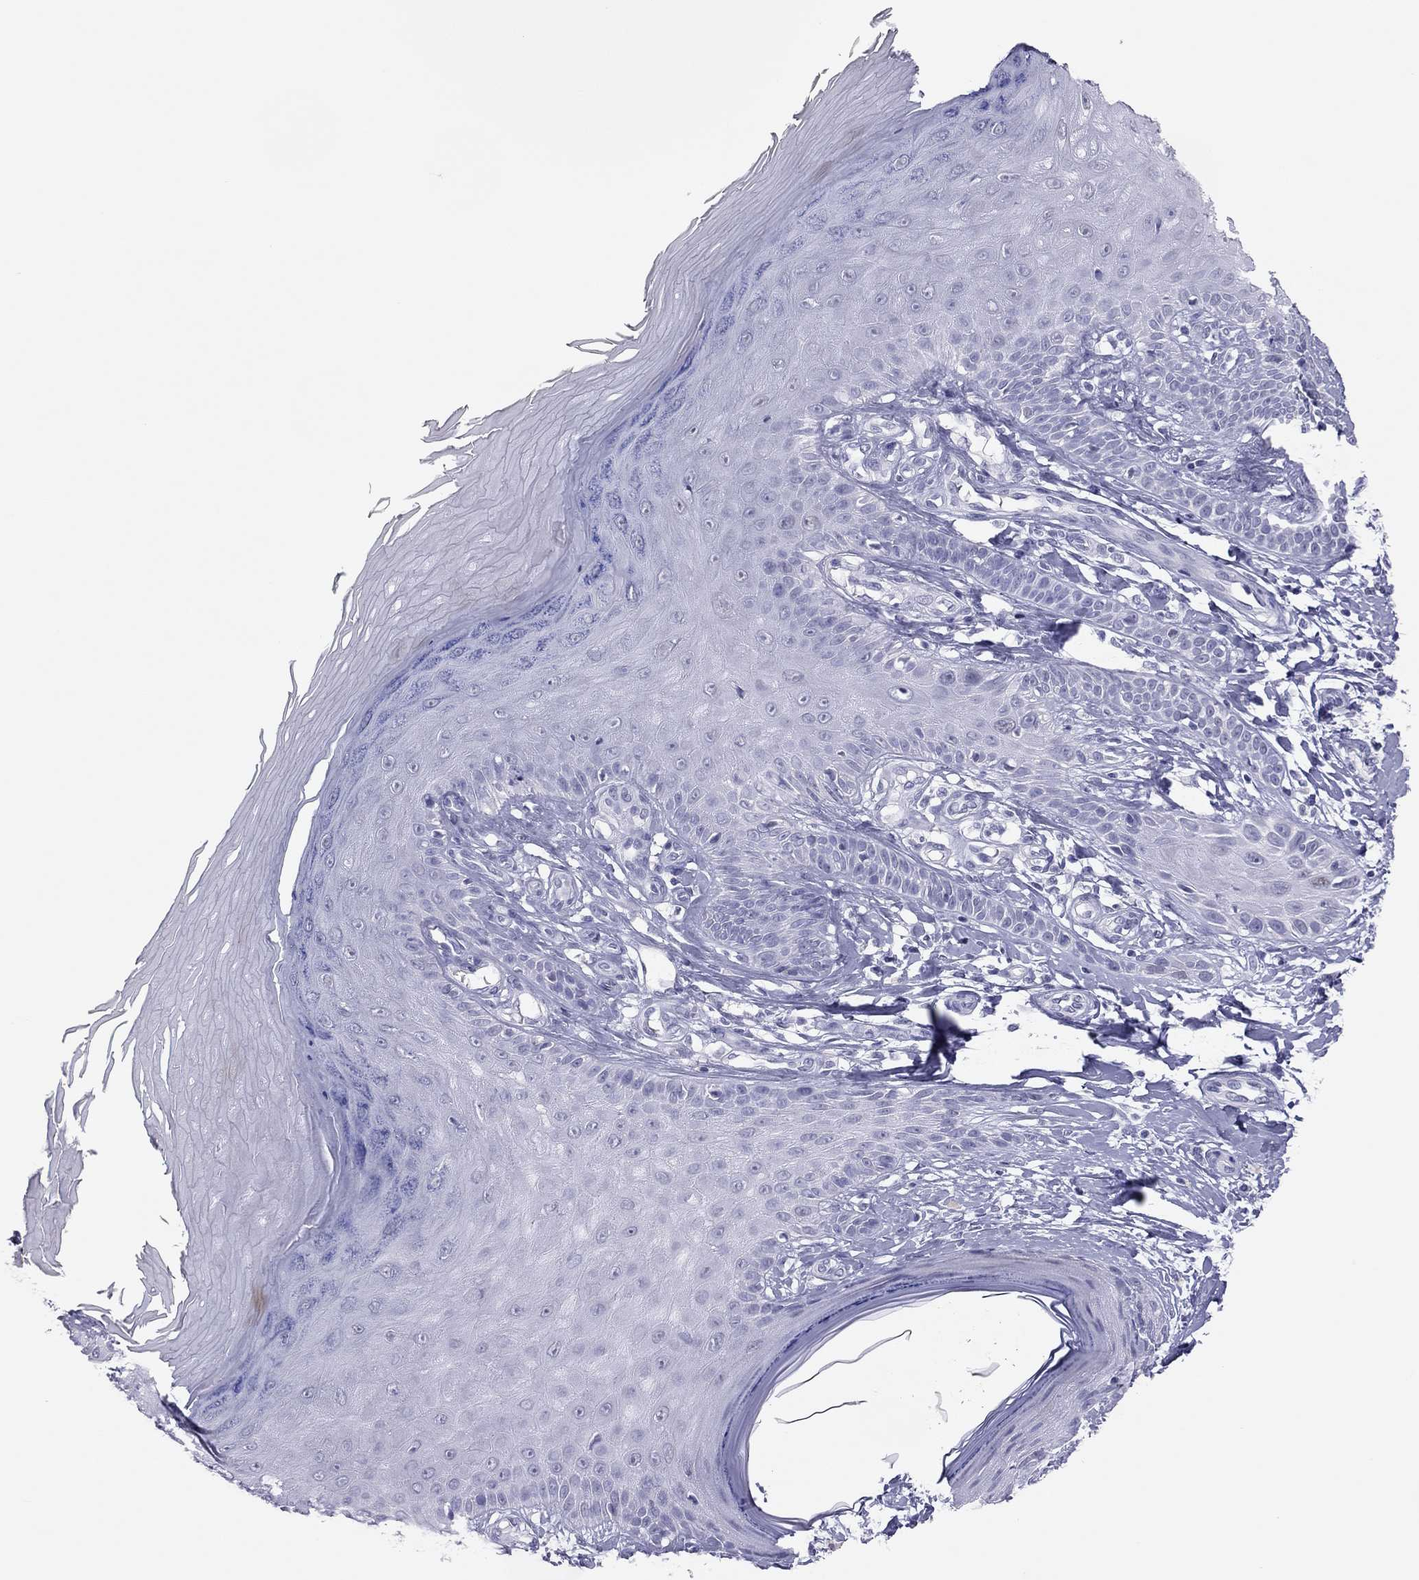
{"staining": {"intensity": "negative", "quantity": "none", "location": "none"}, "tissue": "skin", "cell_type": "Fibroblasts", "image_type": "normal", "snomed": [{"axis": "morphology", "description": "Normal tissue, NOS"}, {"axis": "morphology", "description": "Inflammation, NOS"}, {"axis": "morphology", "description": "Fibrosis, NOS"}, {"axis": "topography", "description": "Skin"}], "caption": "DAB immunohistochemical staining of benign skin shows no significant staining in fibroblasts.", "gene": "PHOX2A", "patient": {"sex": "male", "age": 71}}